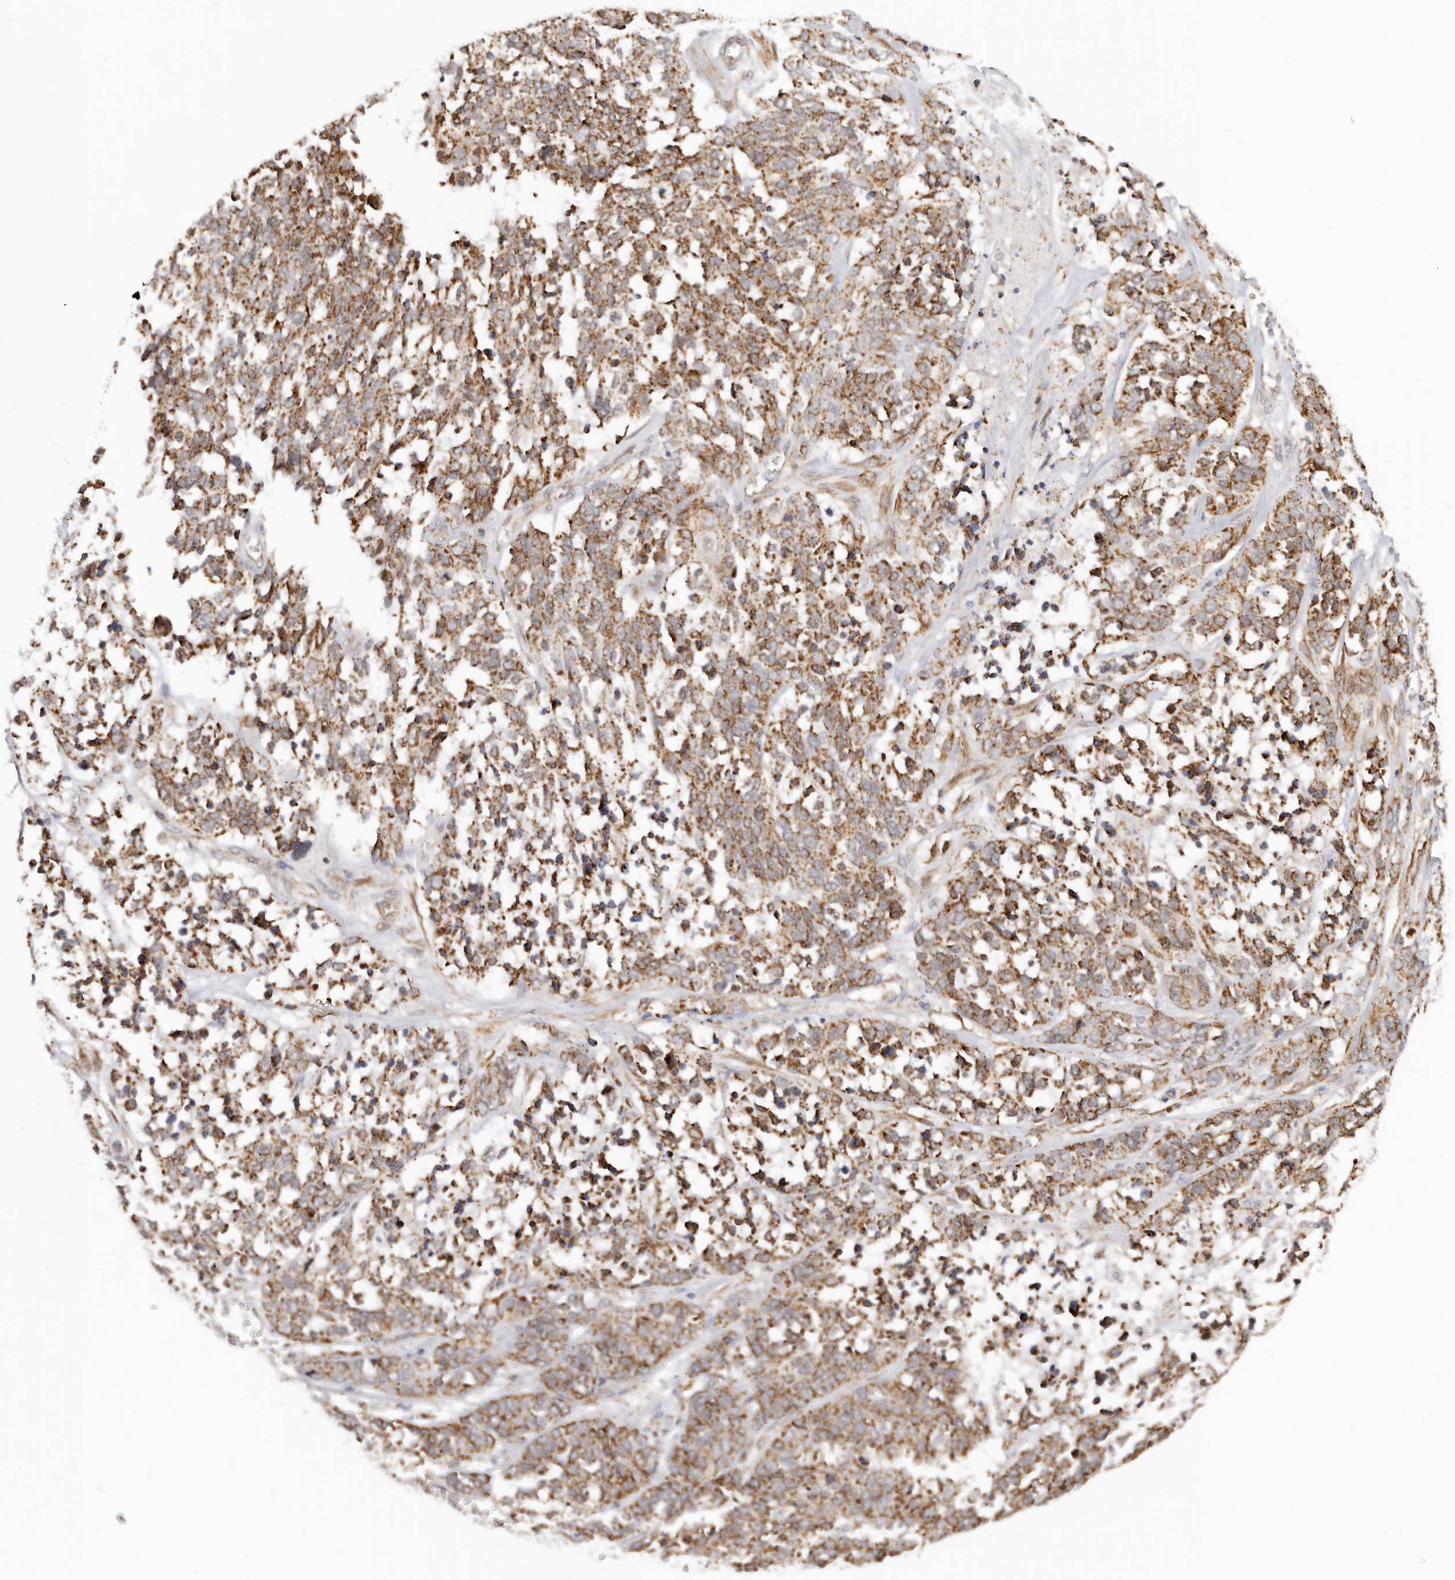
{"staining": {"intensity": "moderate", "quantity": ">75%", "location": "cytoplasmic/membranous"}, "tissue": "ovarian cancer", "cell_type": "Tumor cells", "image_type": "cancer", "snomed": [{"axis": "morphology", "description": "Cystadenocarcinoma, serous, NOS"}, {"axis": "topography", "description": "Ovary"}], "caption": "Moderate cytoplasmic/membranous protein positivity is seen in approximately >75% of tumor cells in ovarian cancer (serous cystadenocarcinoma).", "gene": "USP49", "patient": {"sex": "female", "age": 44}}